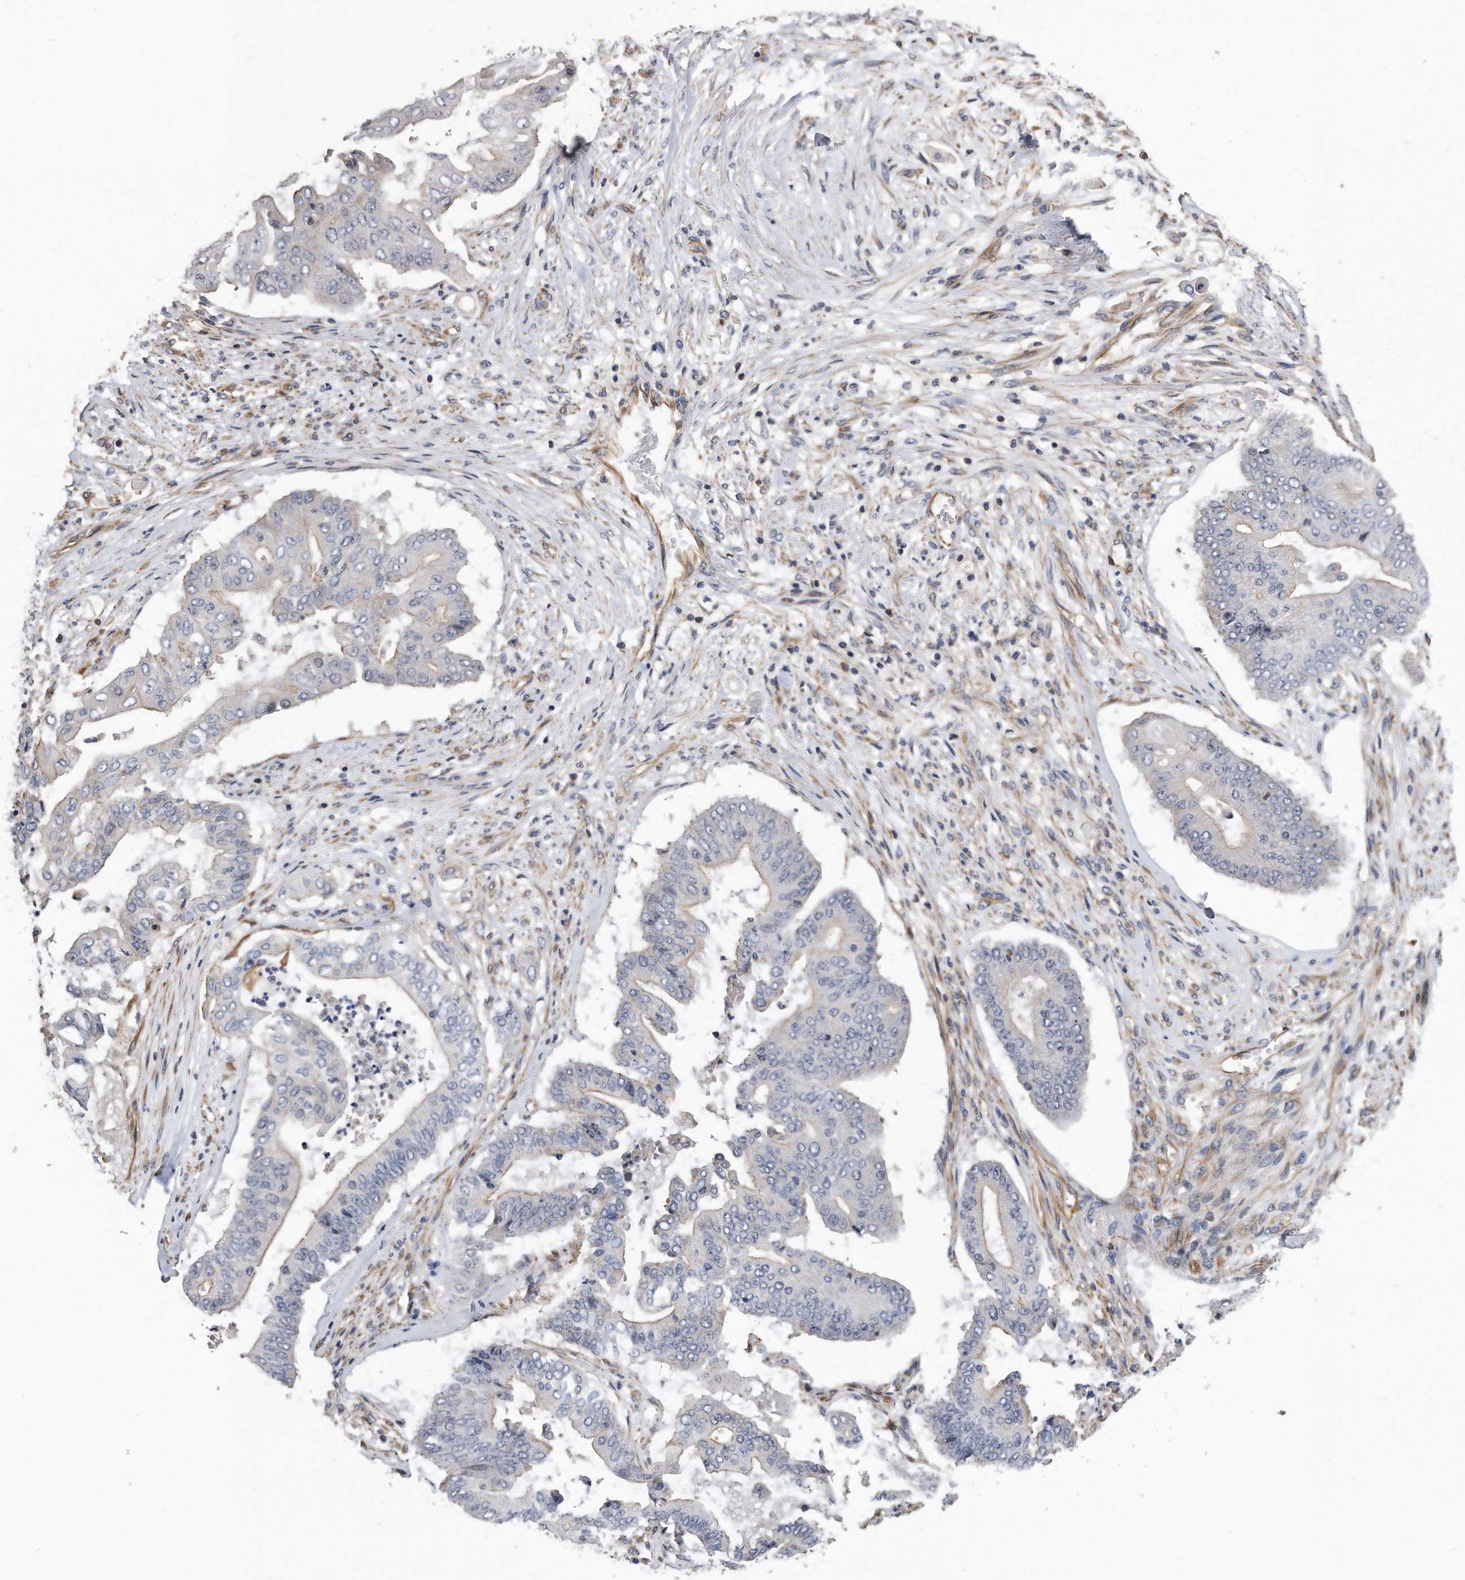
{"staining": {"intensity": "negative", "quantity": "none", "location": "none"}, "tissue": "pancreatic cancer", "cell_type": "Tumor cells", "image_type": "cancer", "snomed": [{"axis": "morphology", "description": "Adenocarcinoma, NOS"}, {"axis": "topography", "description": "Pancreas"}], "caption": "This is a image of IHC staining of pancreatic adenocarcinoma, which shows no staining in tumor cells.", "gene": "GPC1", "patient": {"sex": "female", "age": 77}}